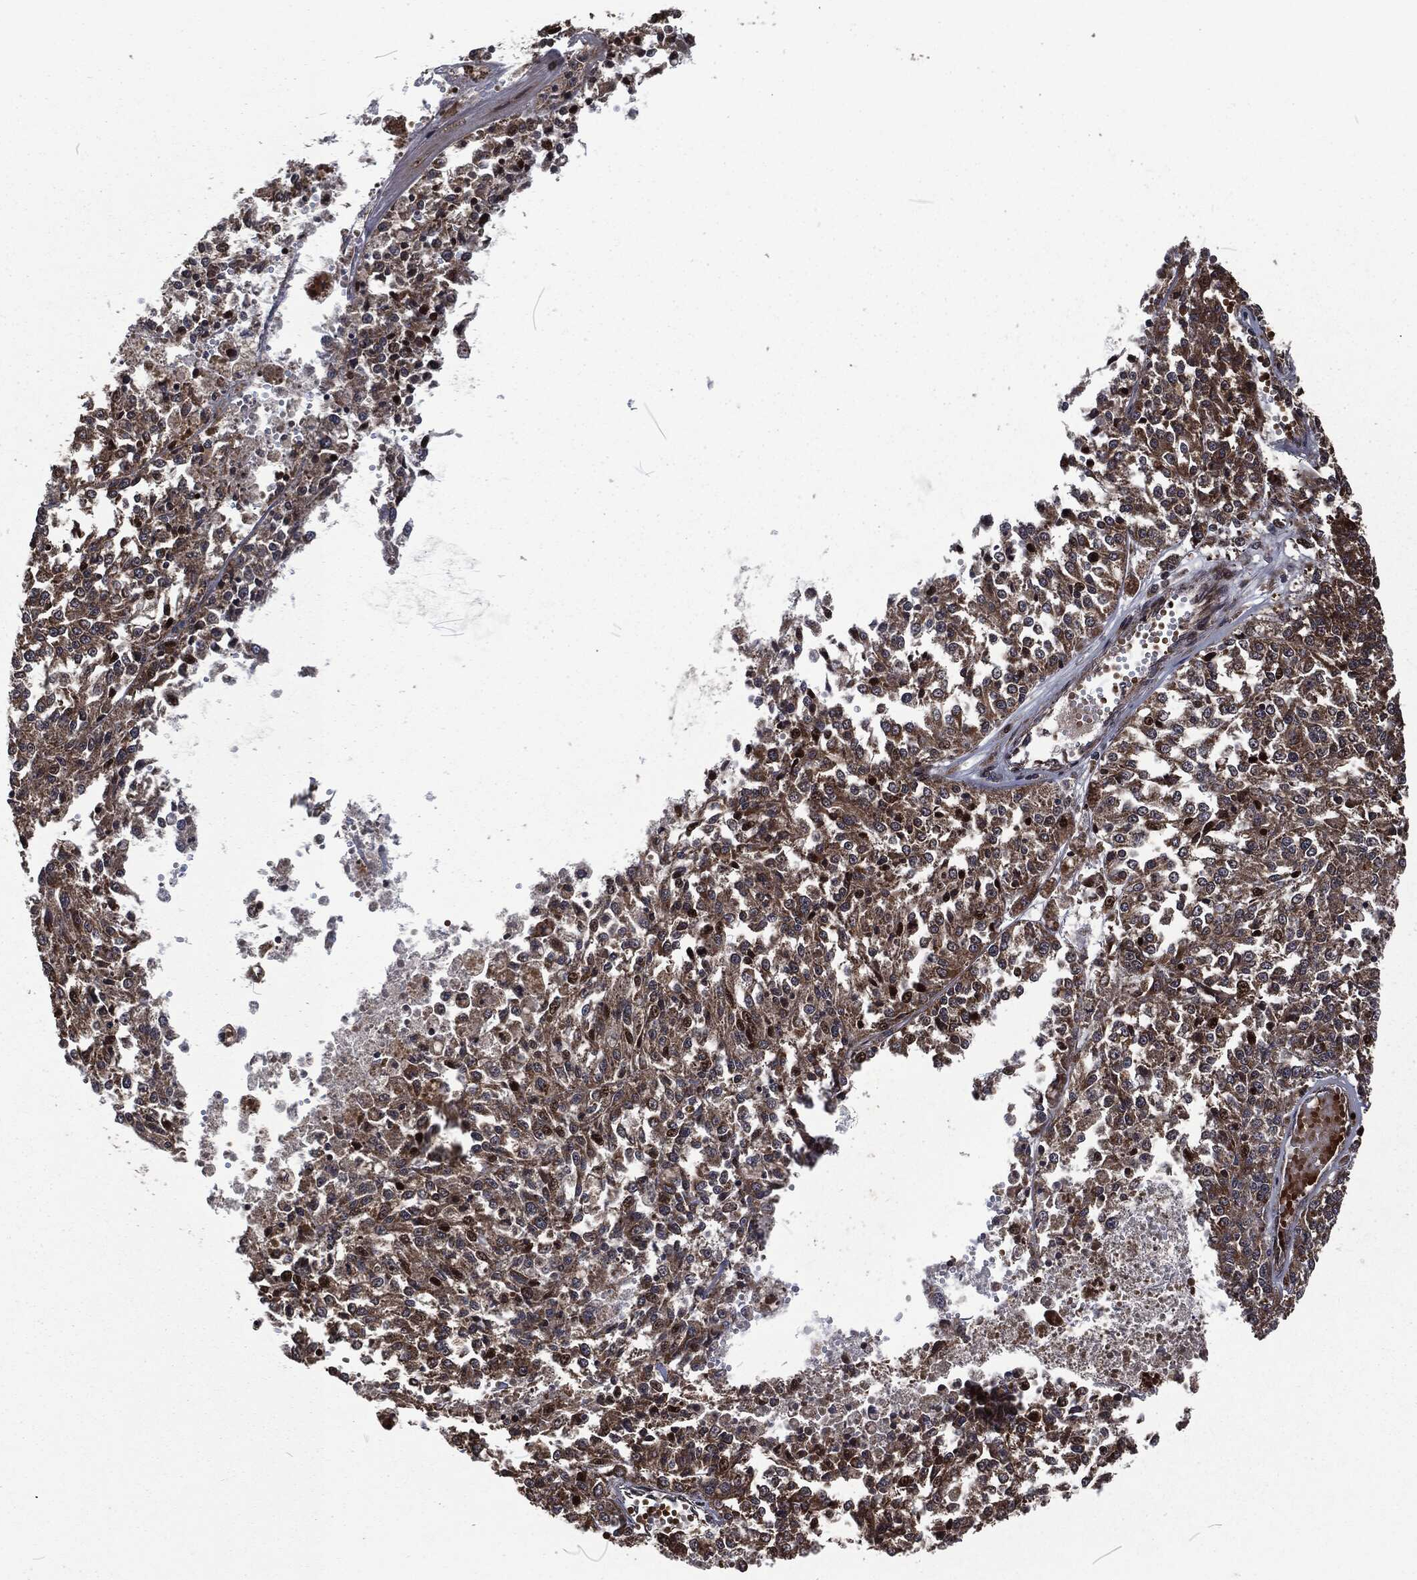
{"staining": {"intensity": "moderate", "quantity": ">75%", "location": "cytoplasmic/membranous"}, "tissue": "melanoma", "cell_type": "Tumor cells", "image_type": "cancer", "snomed": [{"axis": "morphology", "description": "Malignant melanoma, Metastatic site"}, {"axis": "topography", "description": "Lymph node"}], "caption": "DAB (3,3'-diaminobenzidine) immunohistochemical staining of human melanoma reveals moderate cytoplasmic/membranous protein staining in approximately >75% of tumor cells.", "gene": "CMPK2", "patient": {"sex": "female", "age": 64}}